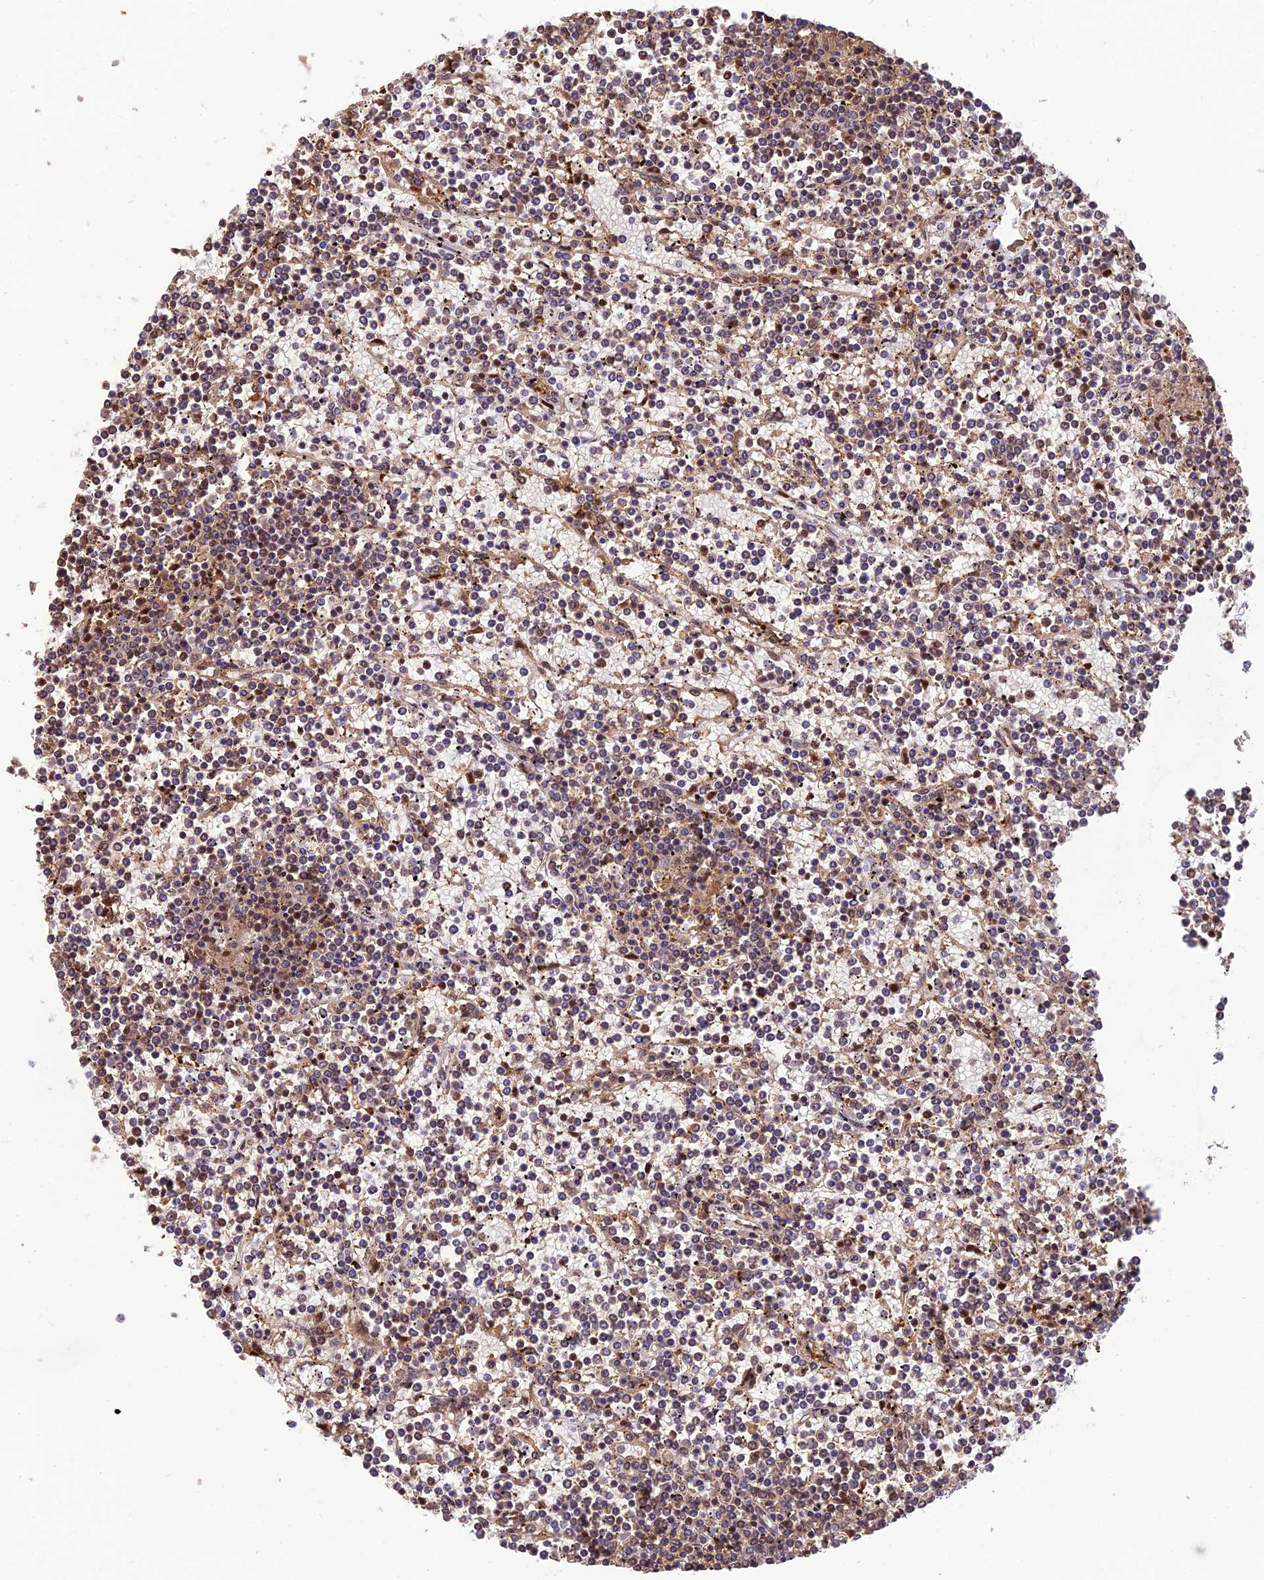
{"staining": {"intensity": "weak", "quantity": "<25%", "location": "cytoplasmic/membranous"}, "tissue": "lymphoma", "cell_type": "Tumor cells", "image_type": "cancer", "snomed": [{"axis": "morphology", "description": "Malignant lymphoma, non-Hodgkin's type, Low grade"}, {"axis": "topography", "description": "Spleen"}], "caption": "Tumor cells are negative for brown protein staining in lymphoma.", "gene": "PSMB3", "patient": {"sex": "female", "age": 19}}